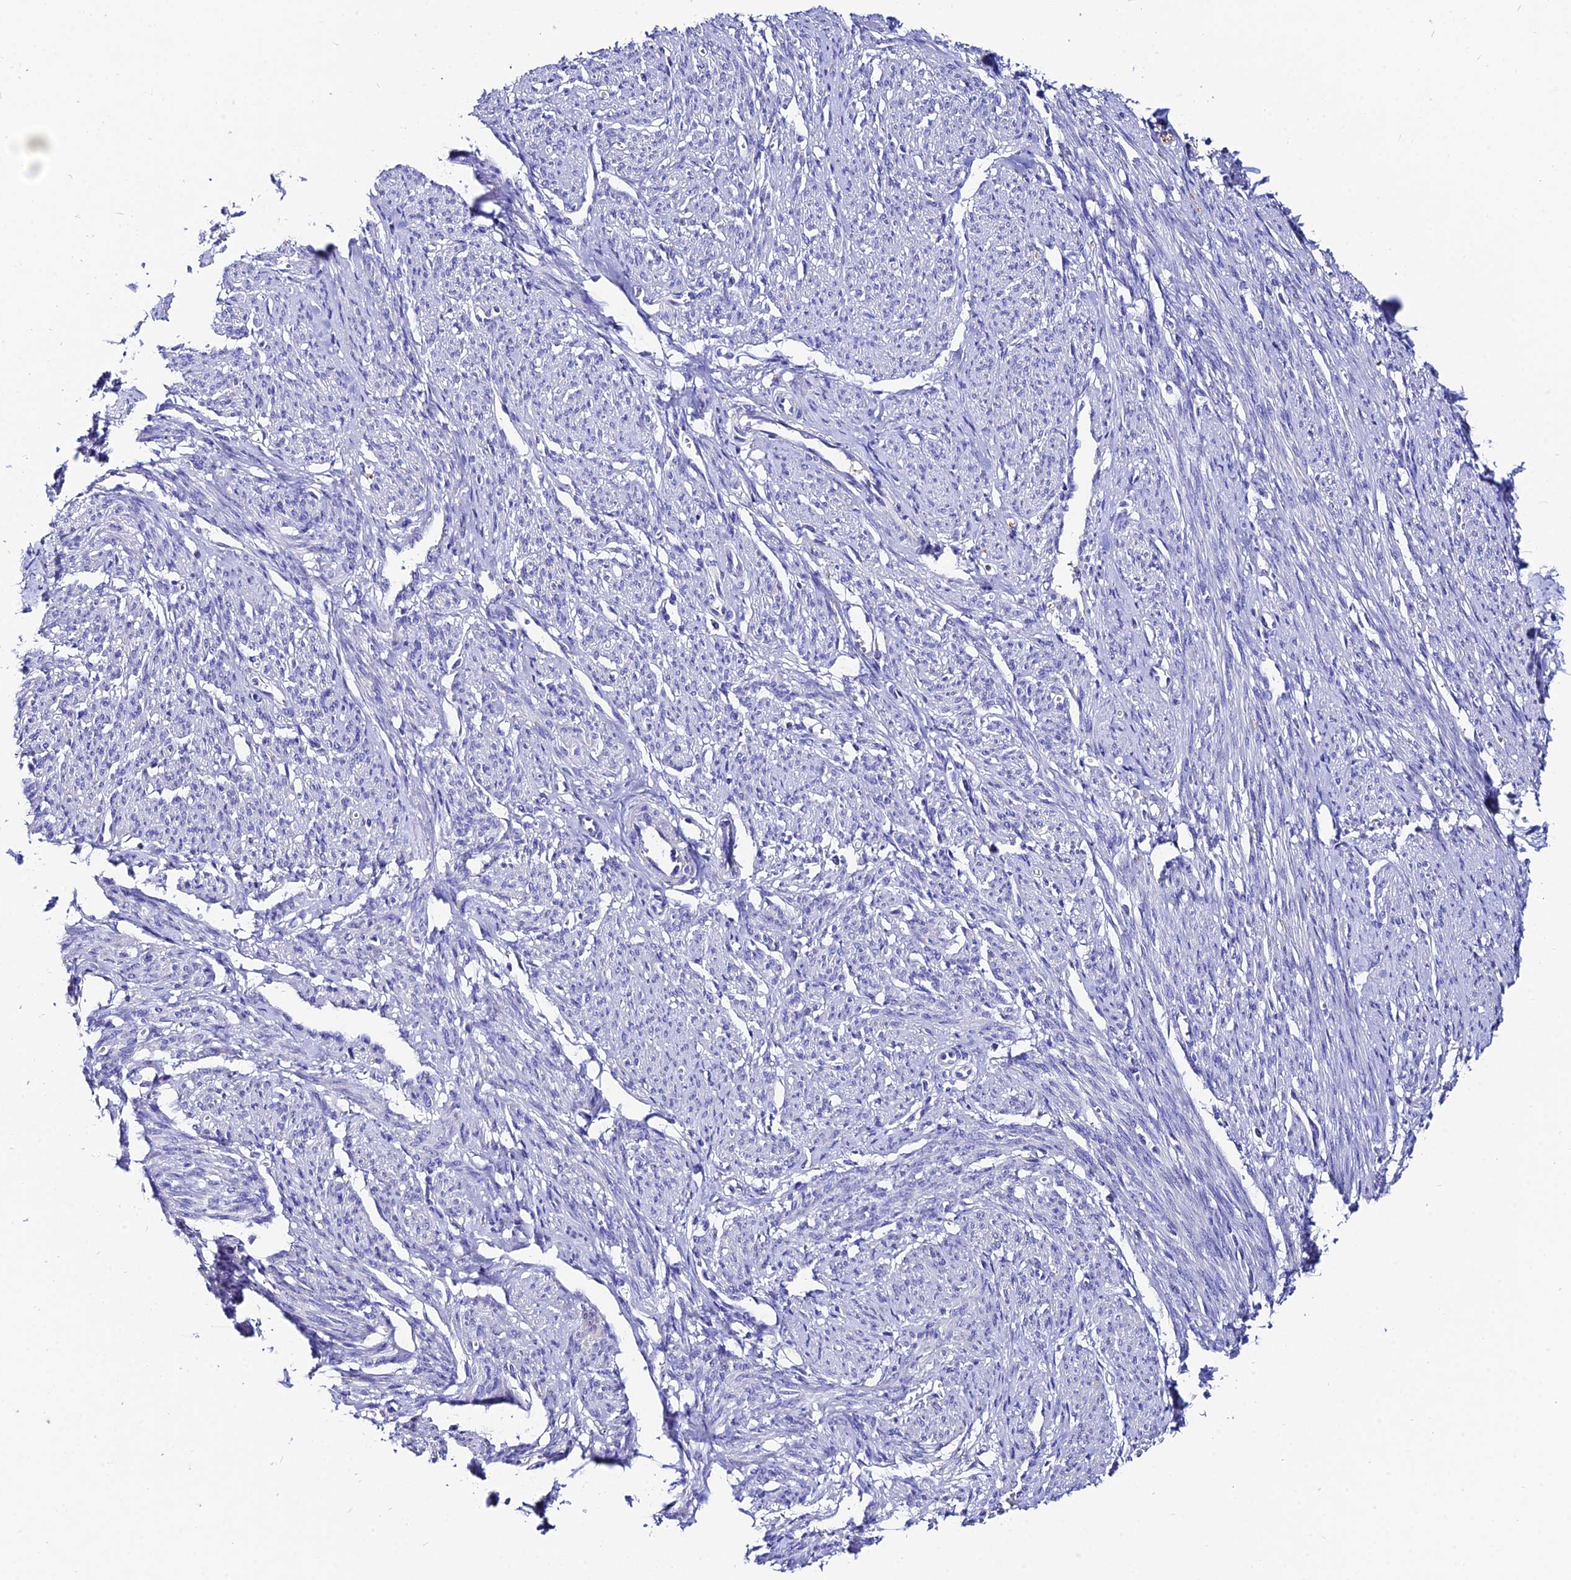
{"staining": {"intensity": "negative", "quantity": "none", "location": "none"}, "tissue": "smooth muscle", "cell_type": "Smooth muscle cells", "image_type": "normal", "snomed": [{"axis": "morphology", "description": "Normal tissue, NOS"}, {"axis": "topography", "description": "Smooth muscle"}], "caption": "The image exhibits no significant expression in smooth muscle cells of smooth muscle. (Immunohistochemistry (ihc), brightfield microscopy, high magnification).", "gene": "CEP41", "patient": {"sex": "female", "age": 65}}